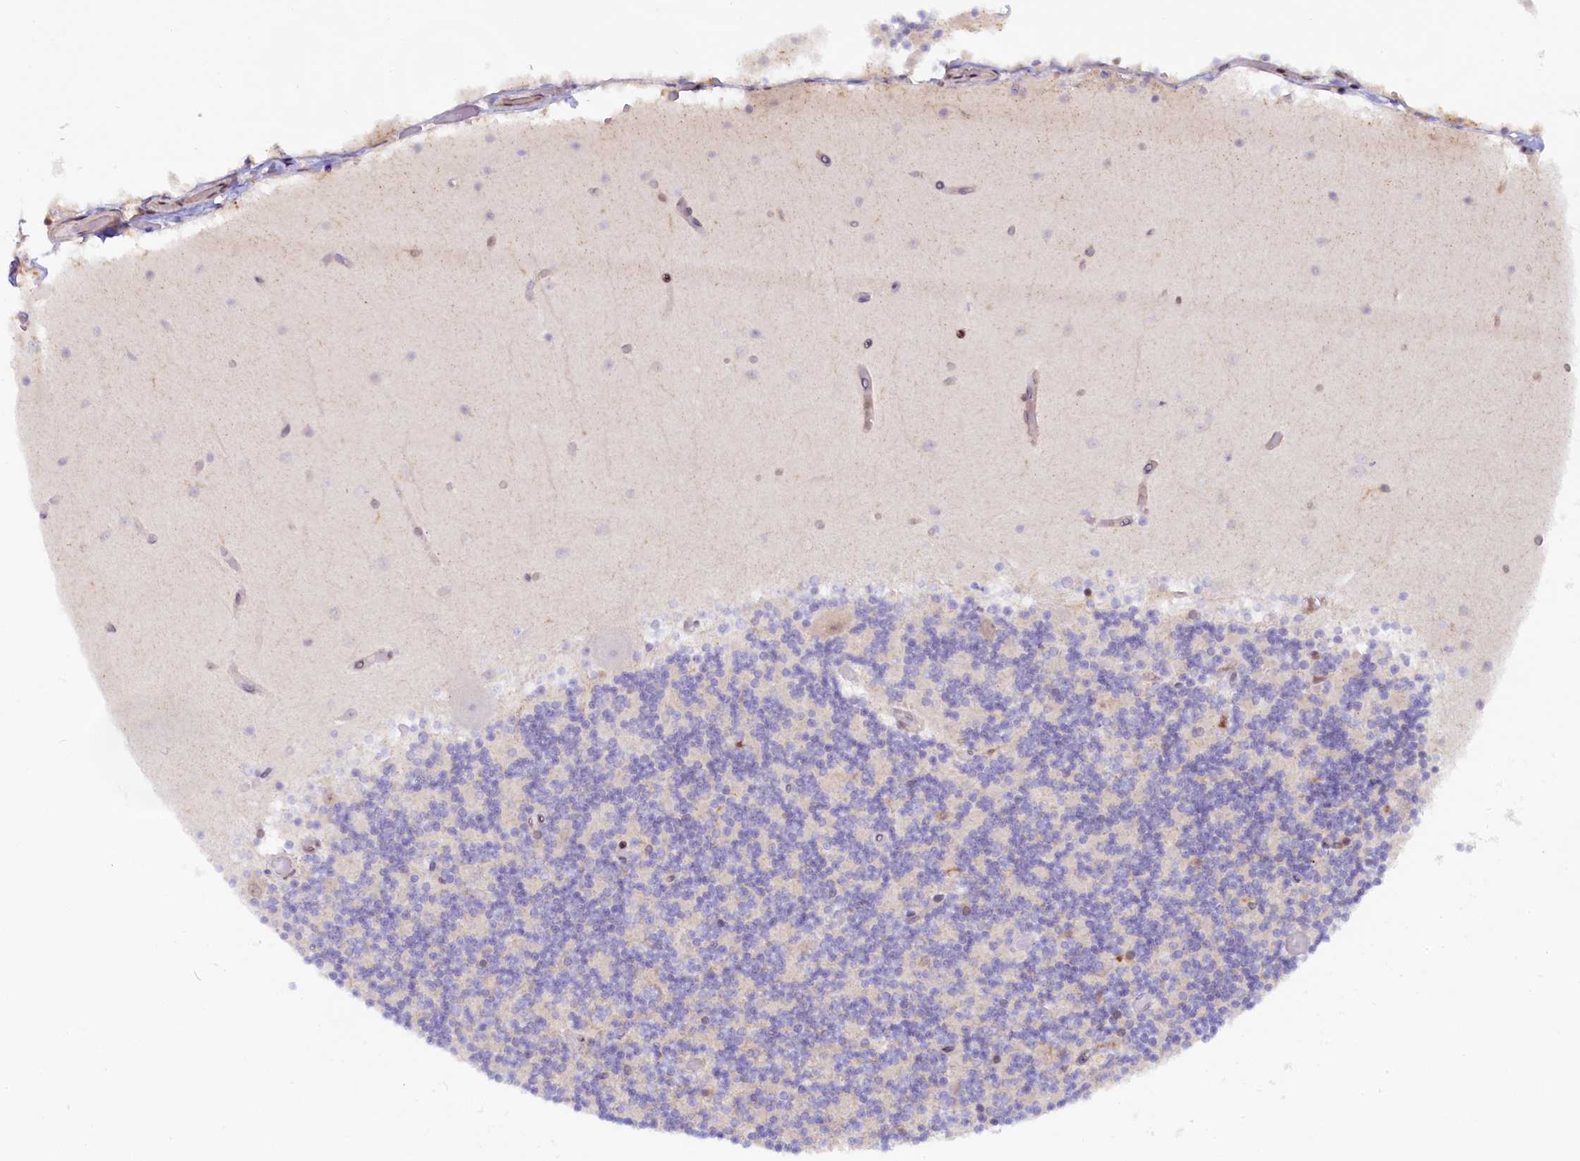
{"staining": {"intensity": "negative", "quantity": "none", "location": "none"}, "tissue": "cerebellum", "cell_type": "Cells in granular layer", "image_type": "normal", "snomed": [{"axis": "morphology", "description": "Normal tissue, NOS"}, {"axis": "topography", "description": "Cerebellum"}], "caption": "This is a micrograph of immunohistochemistry (IHC) staining of benign cerebellum, which shows no positivity in cells in granular layer.", "gene": "FCHO1", "patient": {"sex": "female", "age": 28}}